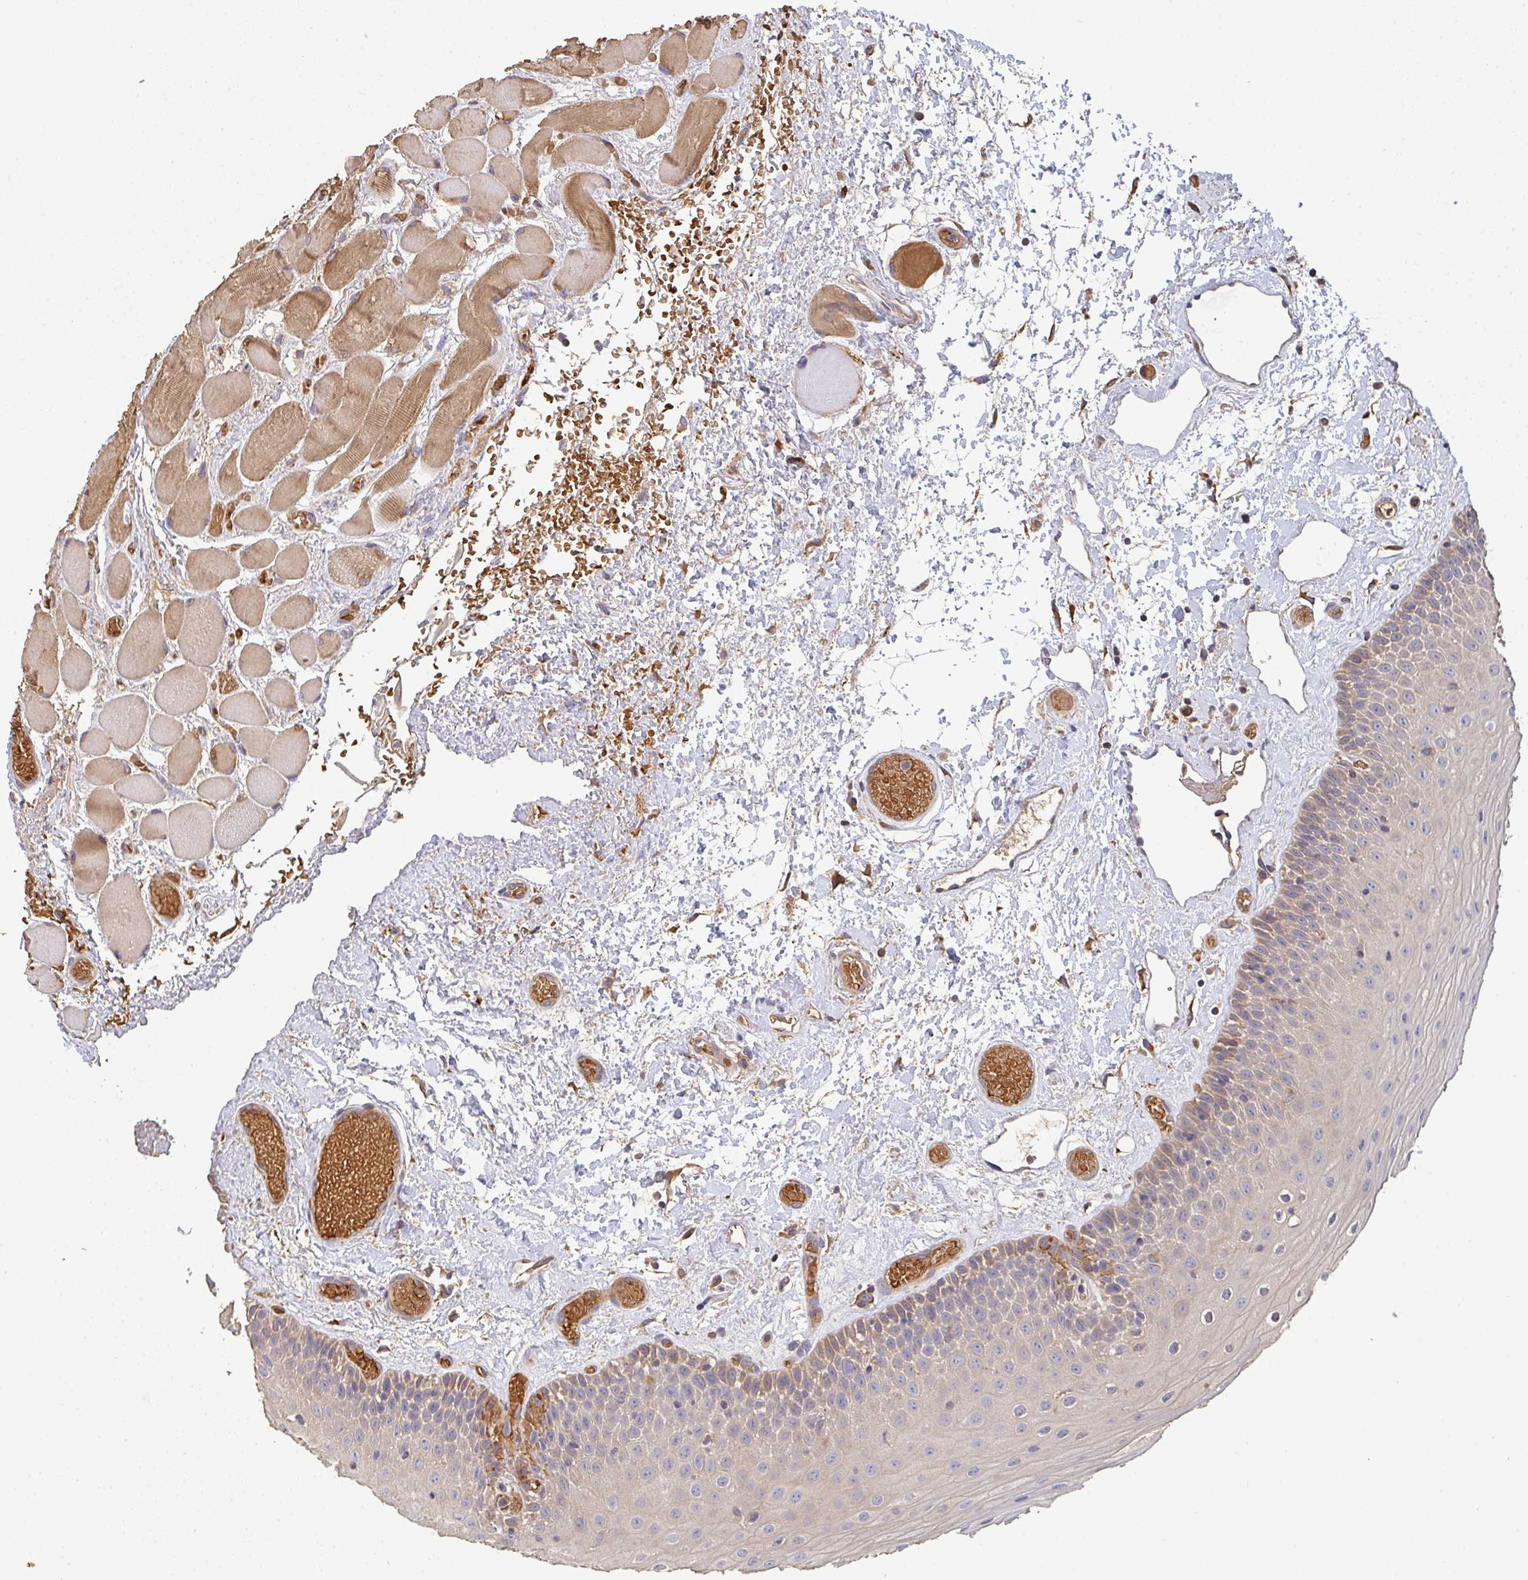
{"staining": {"intensity": "weak", "quantity": "25%-75%", "location": "cytoplasmic/membranous"}, "tissue": "oral mucosa", "cell_type": "Squamous epithelial cells", "image_type": "normal", "snomed": [{"axis": "morphology", "description": "Normal tissue, NOS"}, {"axis": "topography", "description": "Oral tissue"}], "caption": "Squamous epithelial cells exhibit low levels of weak cytoplasmic/membranous staining in about 25%-75% of cells in normal human oral mucosa. (DAB (3,3'-diaminobenzidine) = brown stain, brightfield microscopy at high magnification).", "gene": "POLG", "patient": {"sex": "female", "age": 82}}